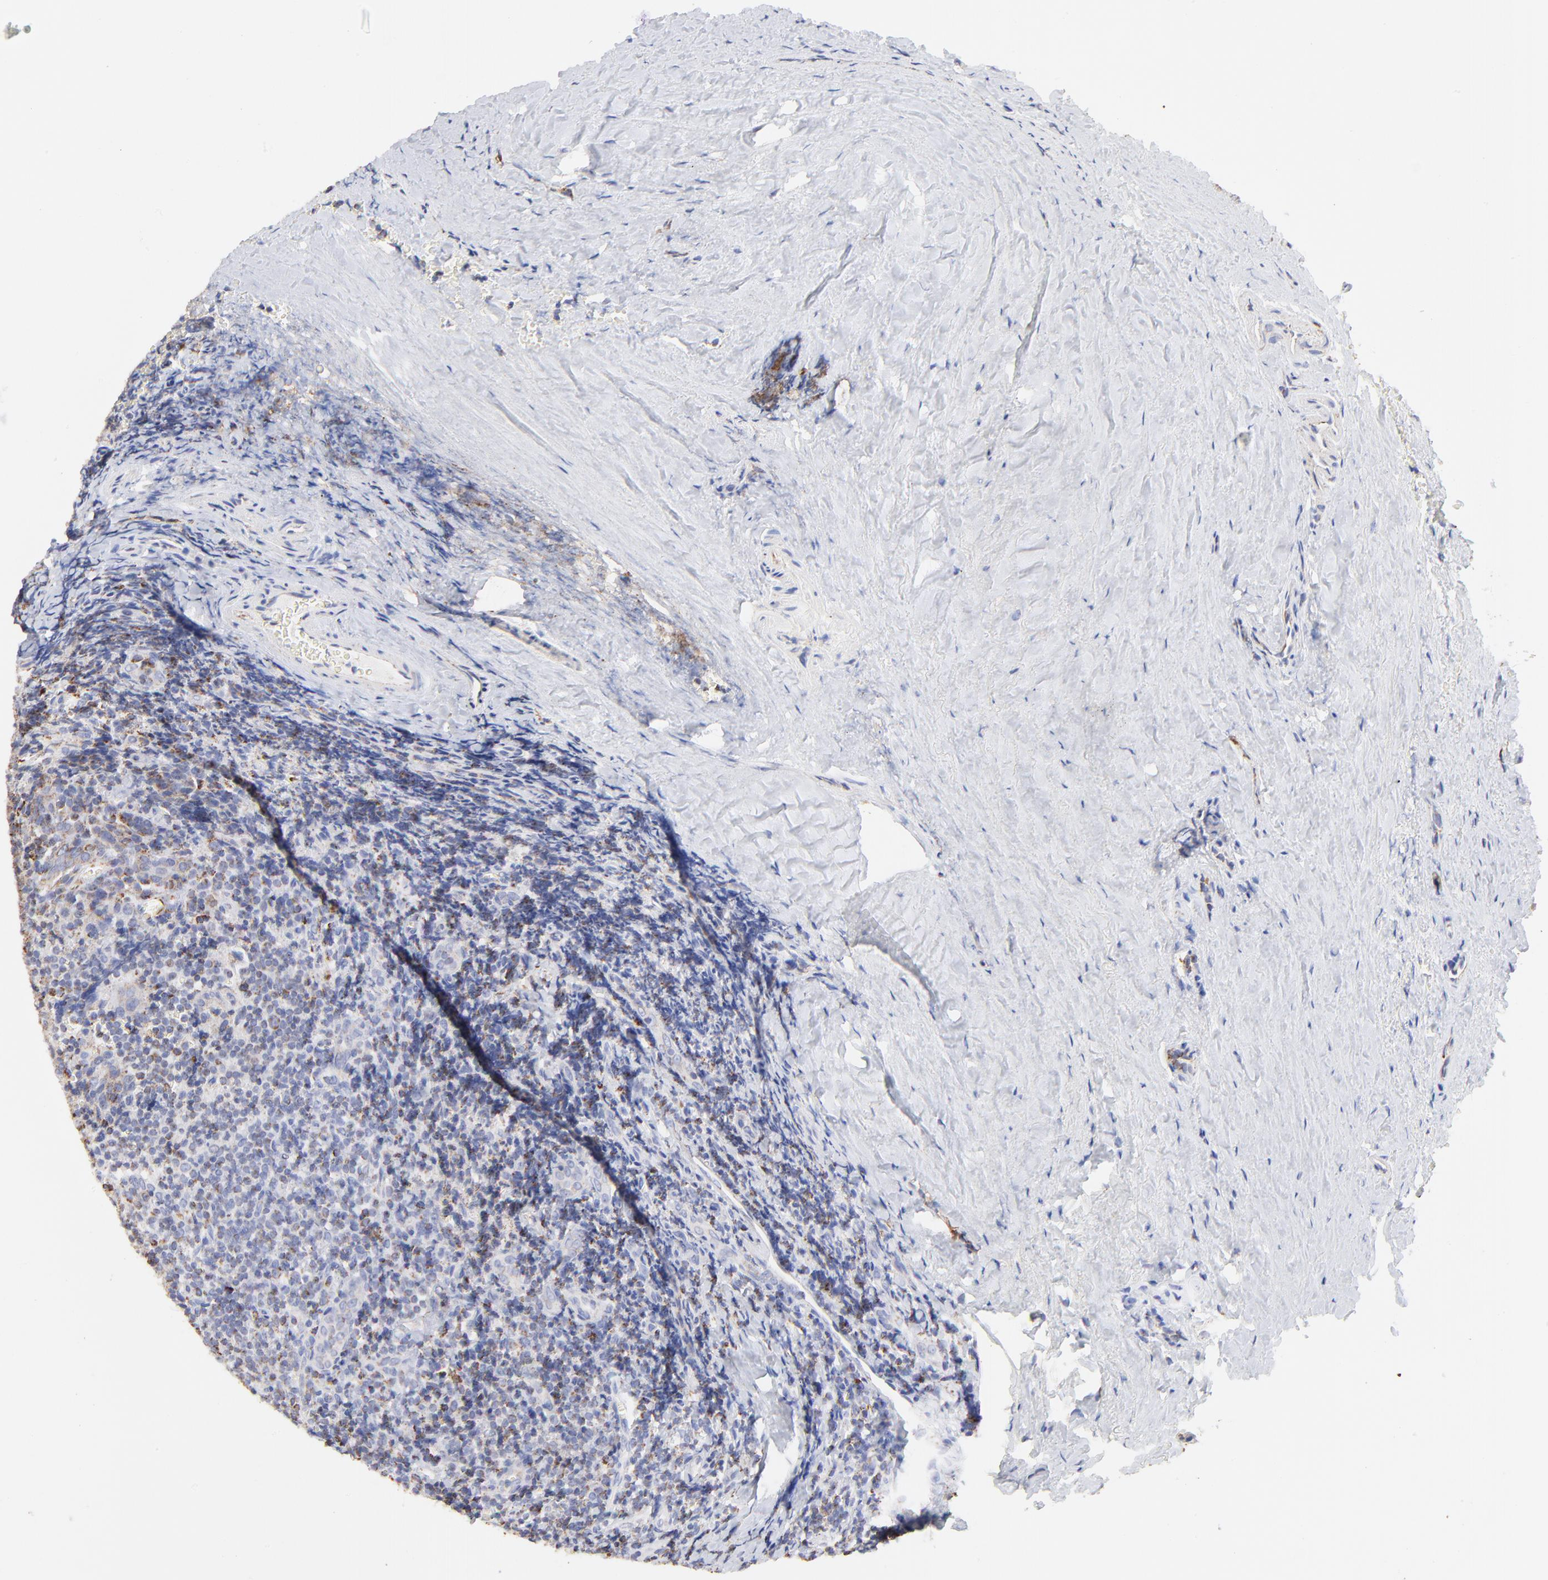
{"staining": {"intensity": "moderate", "quantity": "25%-75%", "location": "cytoplasmic/membranous"}, "tissue": "tonsil", "cell_type": "Germinal center cells", "image_type": "normal", "snomed": [{"axis": "morphology", "description": "Normal tissue, NOS"}, {"axis": "topography", "description": "Tonsil"}], "caption": "The image reveals immunohistochemical staining of normal tonsil. There is moderate cytoplasmic/membranous staining is present in about 25%-75% of germinal center cells.", "gene": "COX4I1", "patient": {"sex": "male", "age": 20}}